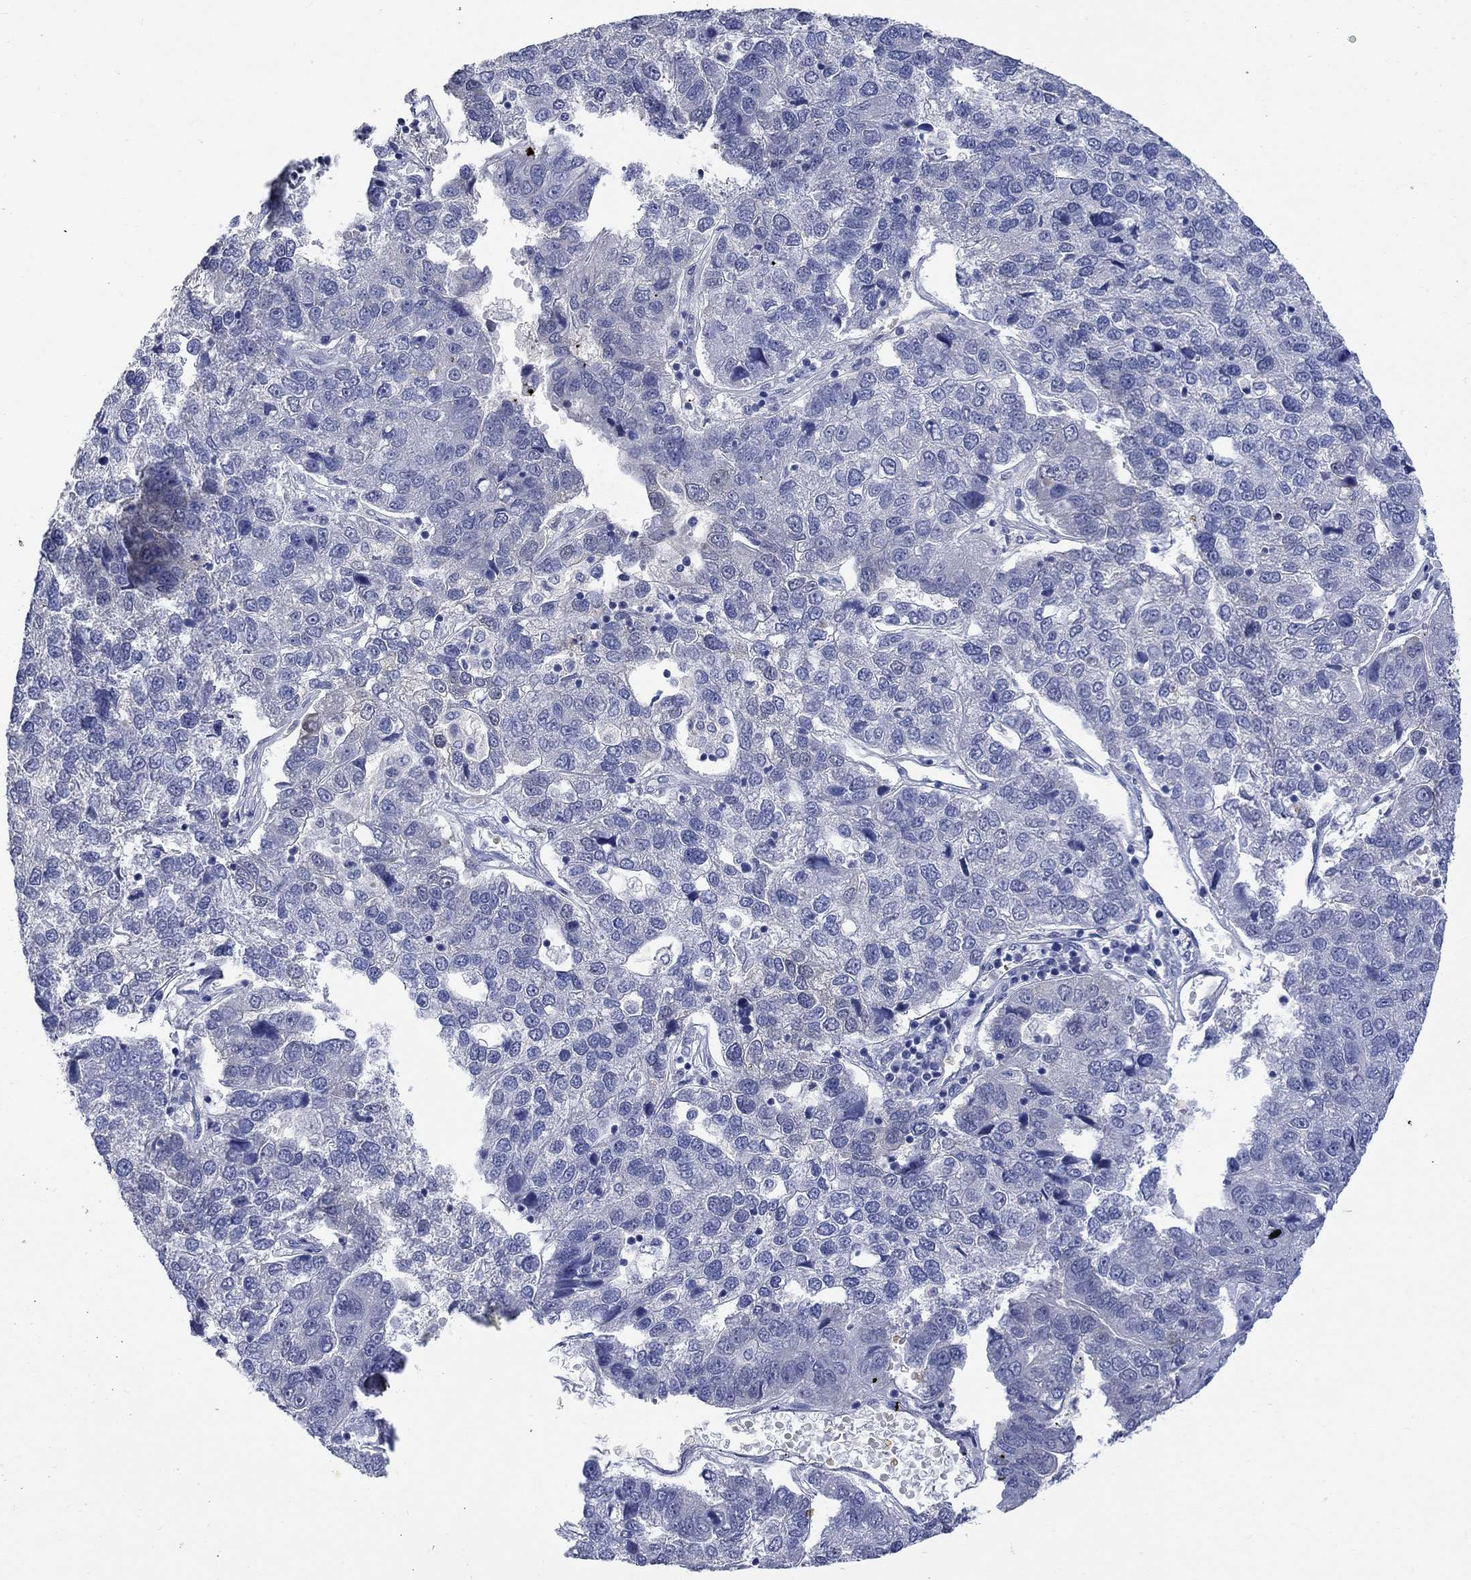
{"staining": {"intensity": "negative", "quantity": "none", "location": "none"}, "tissue": "pancreatic cancer", "cell_type": "Tumor cells", "image_type": "cancer", "snomed": [{"axis": "morphology", "description": "Adenocarcinoma, NOS"}, {"axis": "topography", "description": "Pancreas"}], "caption": "IHC of pancreatic cancer demonstrates no positivity in tumor cells.", "gene": "TGM2", "patient": {"sex": "female", "age": 61}}